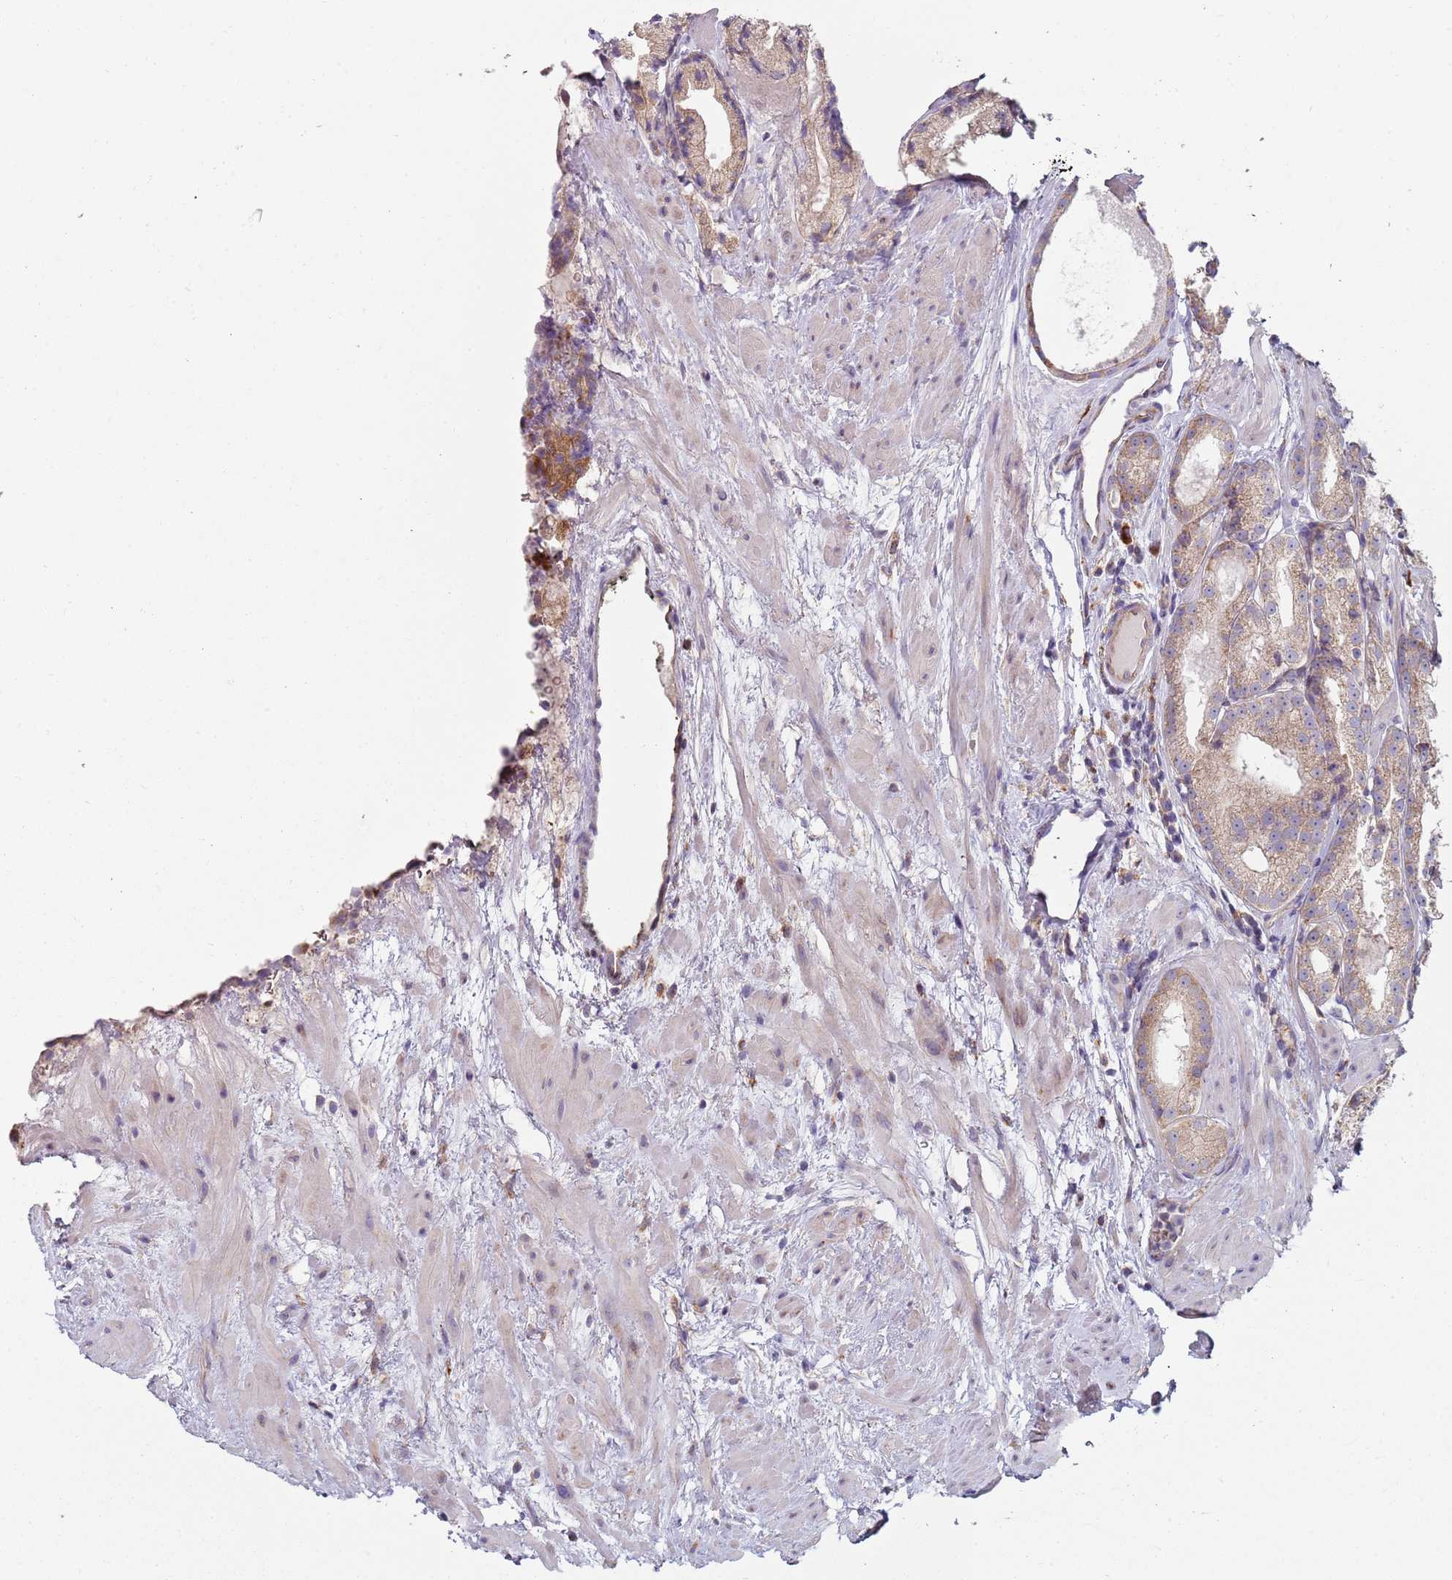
{"staining": {"intensity": "weak", "quantity": "<25%", "location": "cytoplasmic/membranous"}, "tissue": "prostate cancer", "cell_type": "Tumor cells", "image_type": "cancer", "snomed": [{"axis": "morphology", "description": "Adenocarcinoma, Low grade"}, {"axis": "topography", "description": "Prostate"}], "caption": "Immunohistochemistry photomicrograph of neoplastic tissue: prostate cancer stained with DAB (3,3'-diaminobenzidine) displays no significant protein staining in tumor cells. (DAB (3,3'-diaminobenzidine) IHC visualized using brightfield microscopy, high magnification).", "gene": "SPATA2", "patient": {"sex": "male", "age": 68}}